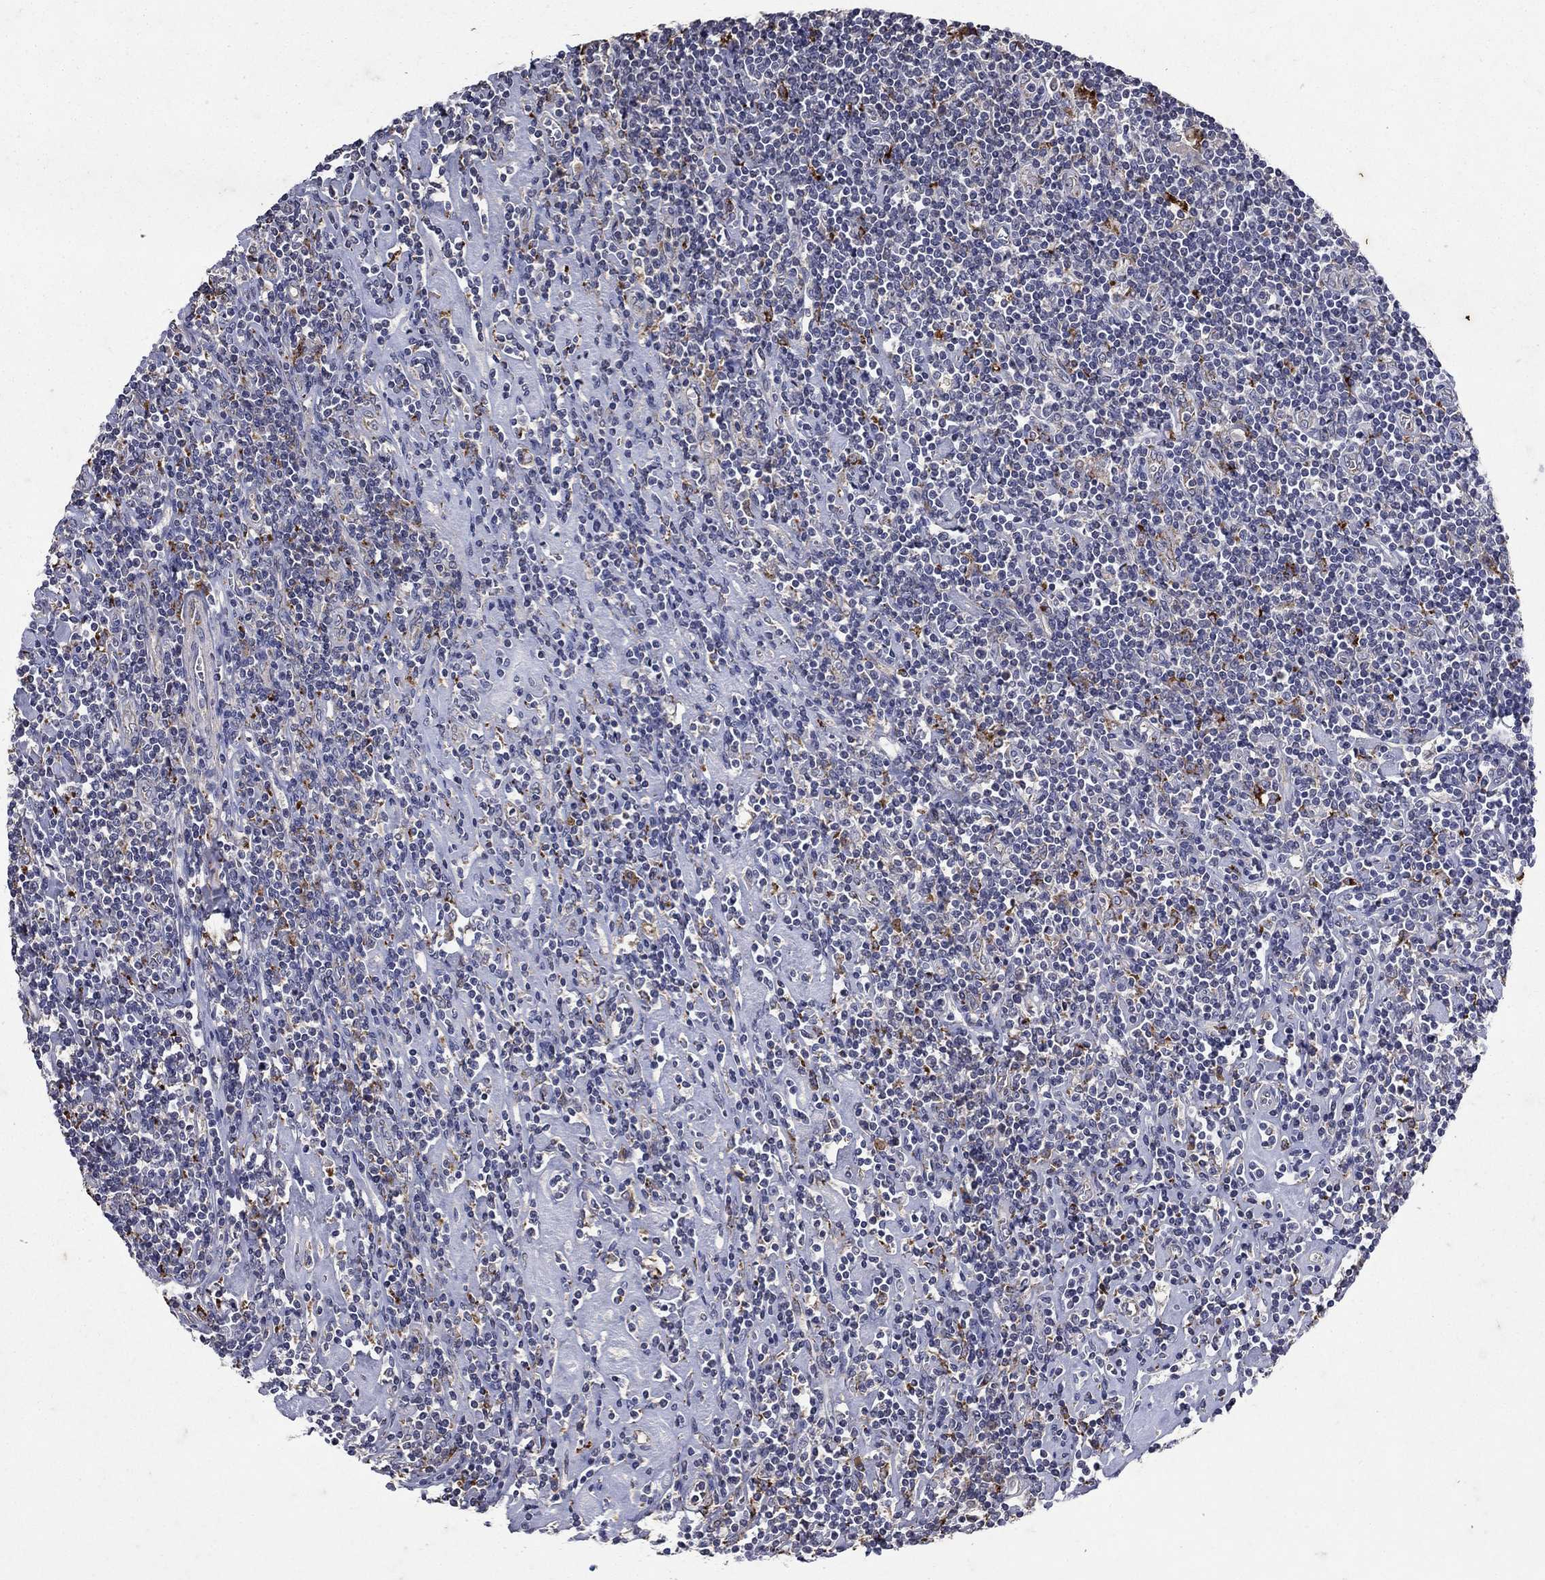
{"staining": {"intensity": "negative", "quantity": "none", "location": "none"}, "tissue": "lymphoma", "cell_type": "Tumor cells", "image_type": "cancer", "snomed": [{"axis": "morphology", "description": "Hodgkin's disease, NOS"}, {"axis": "topography", "description": "Lymph node"}], "caption": "There is no significant positivity in tumor cells of lymphoma.", "gene": "NPC2", "patient": {"sex": "male", "age": 40}}